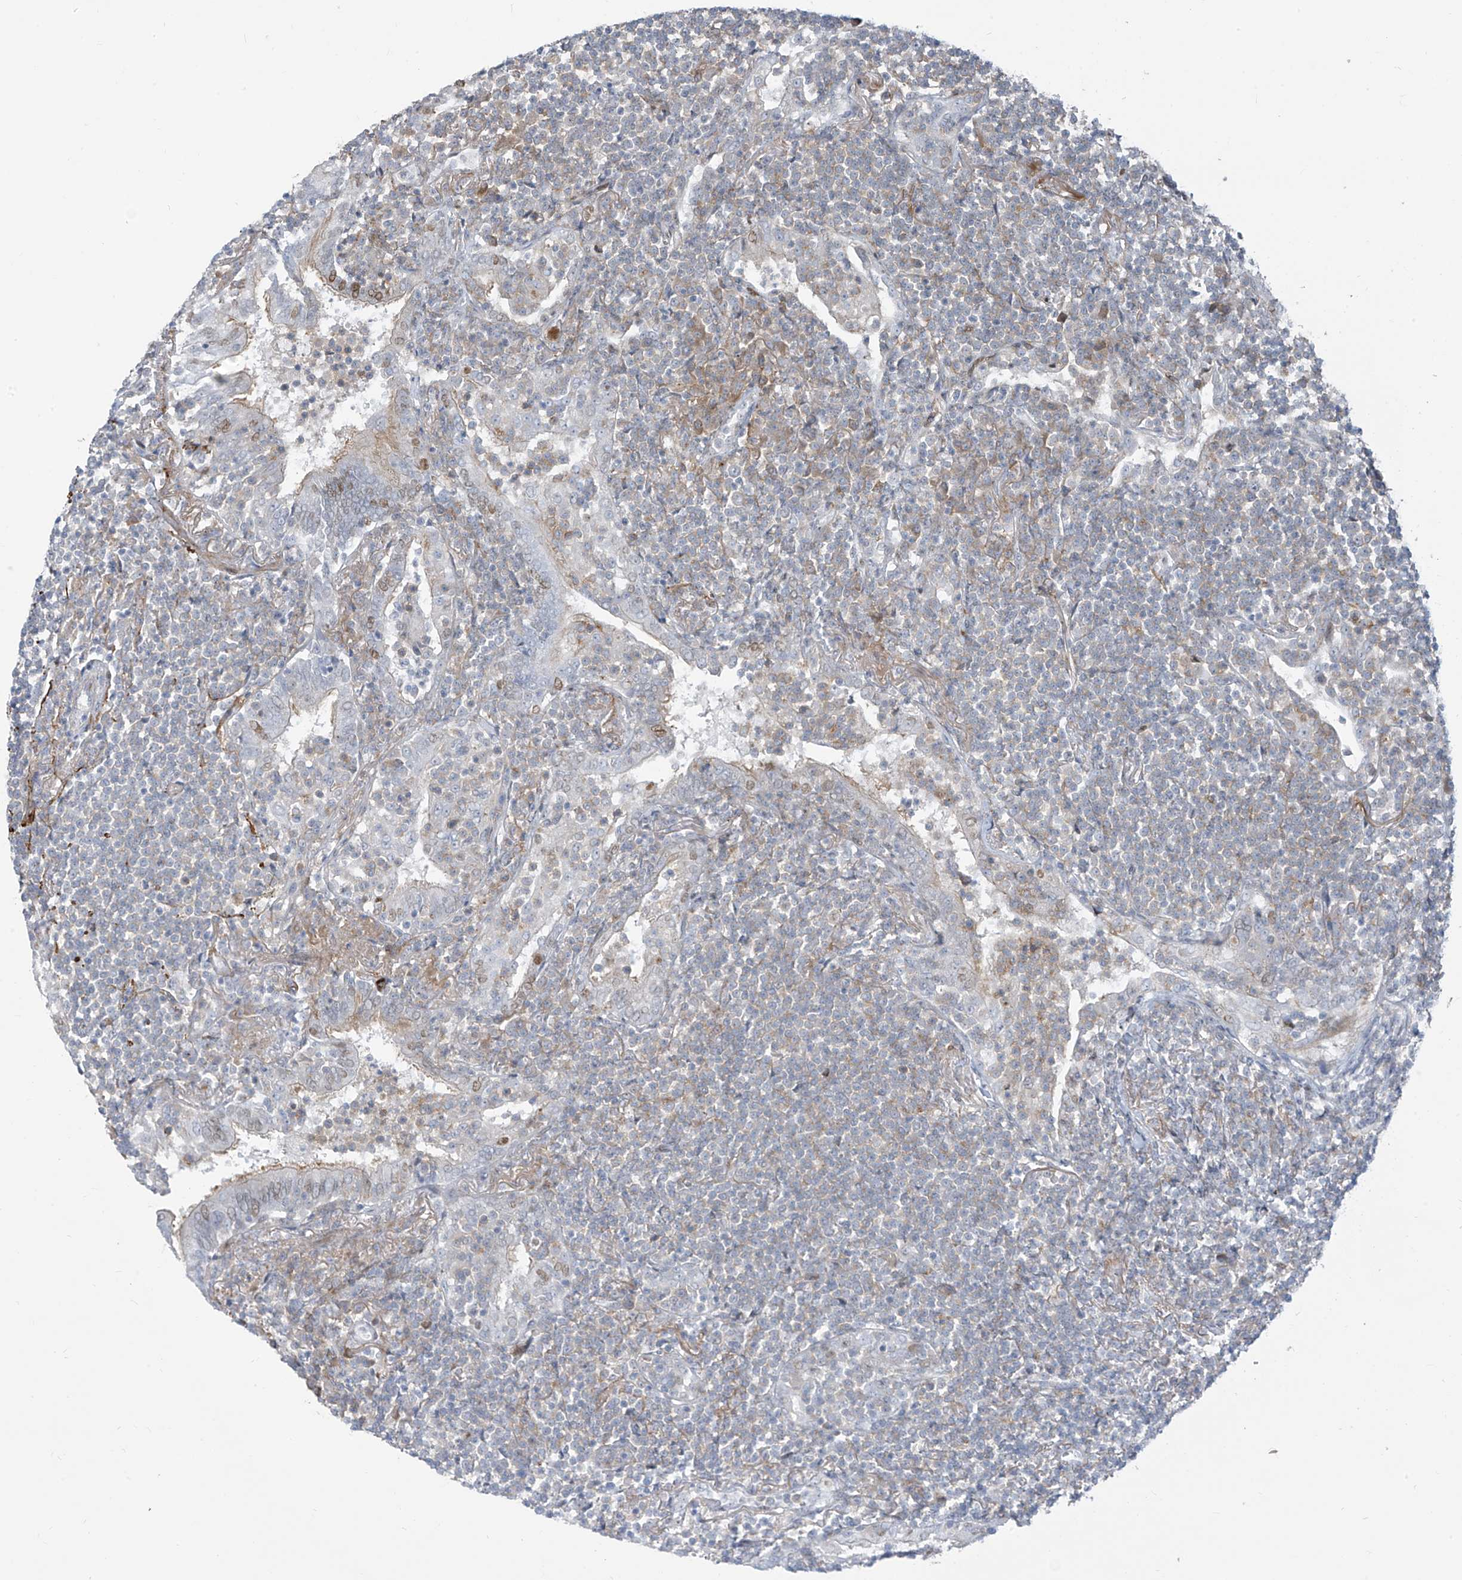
{"staining": {"intensity": "negative", "quantity": "none", "location": "none"}, "tissue": "lymphoma", "cell_type": "Tumor cells", "image_type": "cancer", "snomed": [{"axis": "morphology", "description": "Malignant lymphoma, non-Hodgkin's type, Low grade"}, {"axis": "topography", "description": "Lung"}], "caption": "High power microscopy photomicrograph of an immunohistochemistry (IHC) micrograph of malignant lymphoma, non-Hodgkin's type (low-grade), revealing no significant expression in tumor cells.", "gene": "LIN9", "patient": {"sex": "female", "age": 71}}